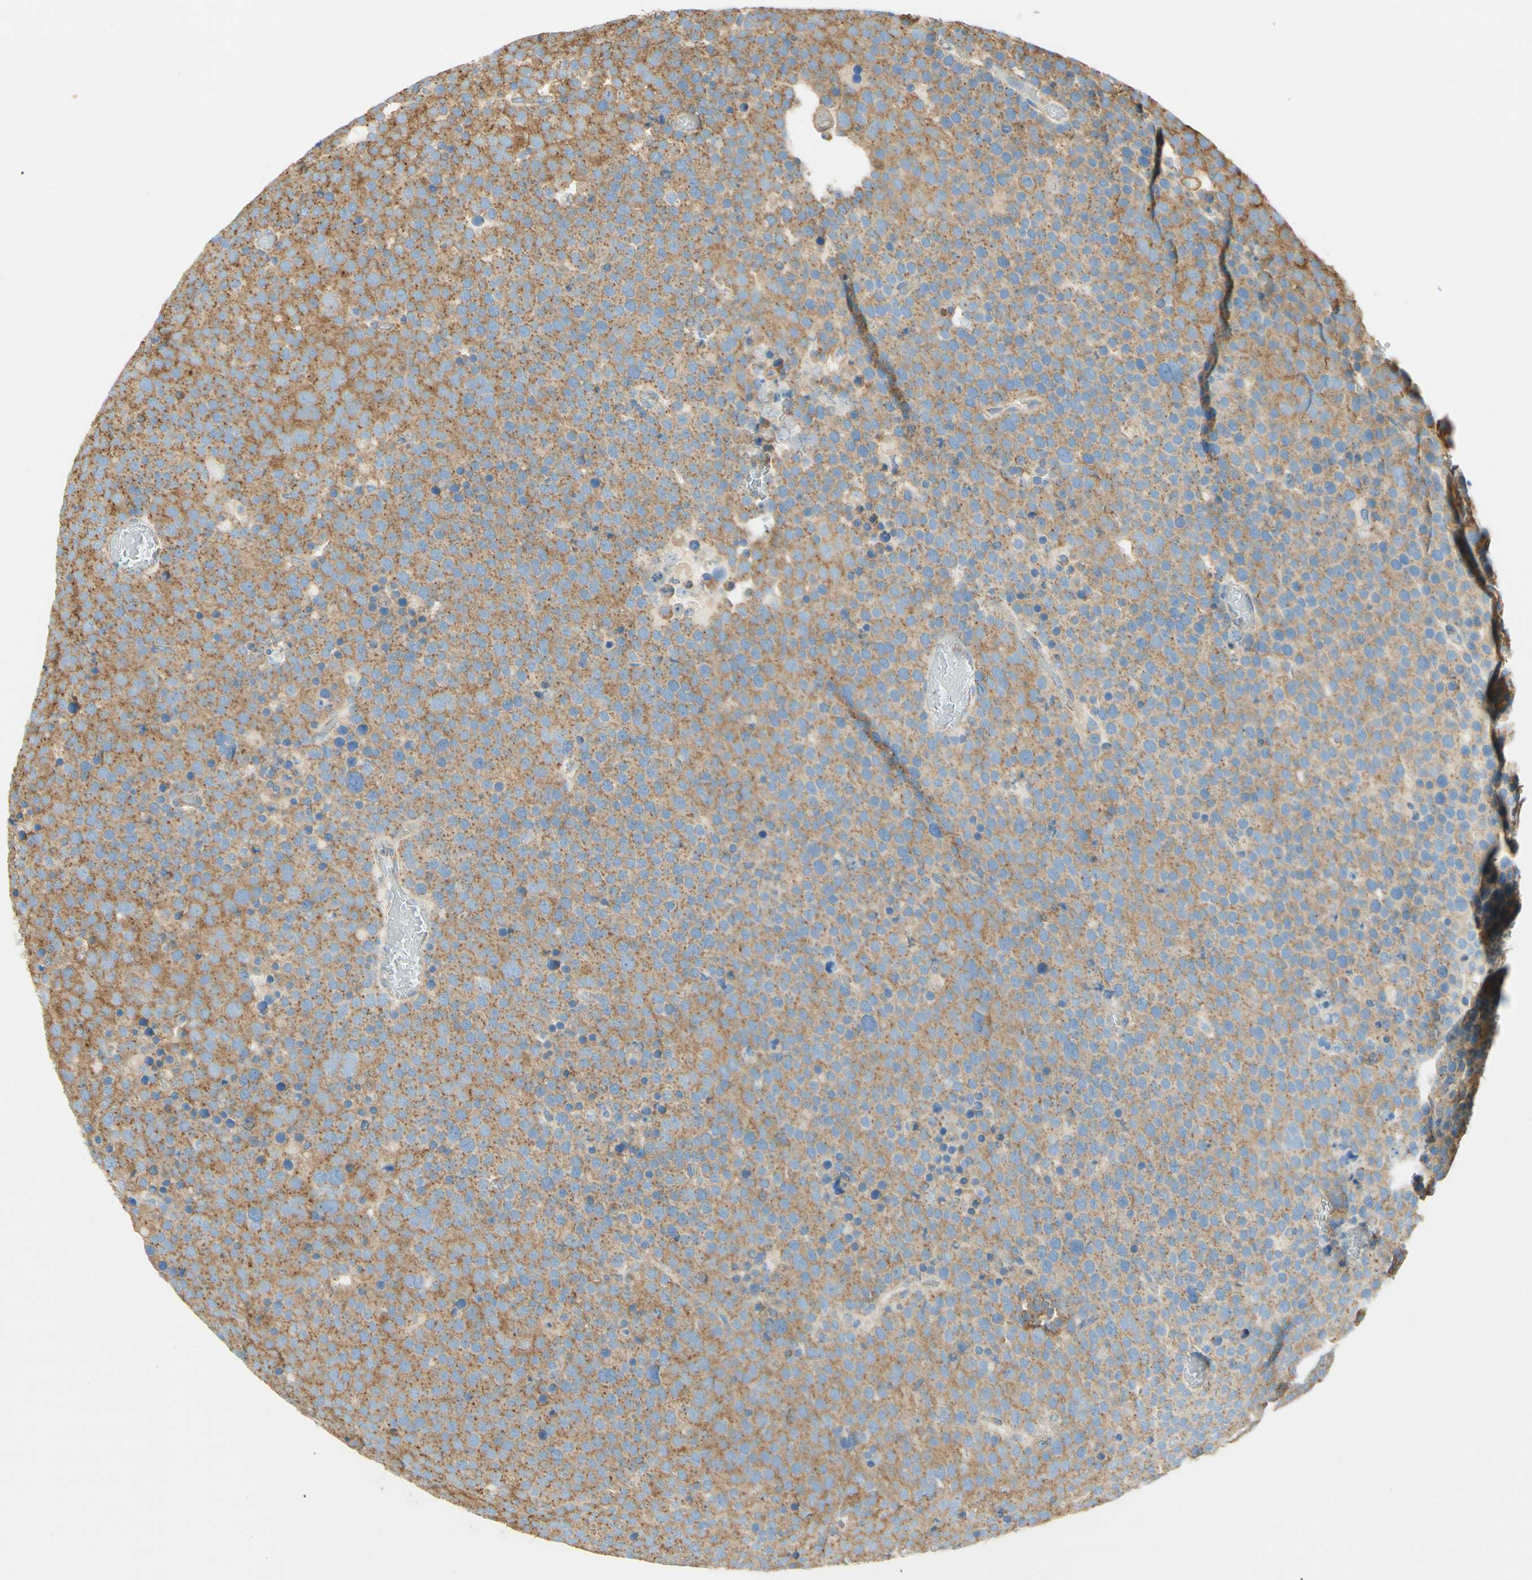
{"staining": {"intensity": "moderate", "quantity": ">75%", "location": "cytoplasmic/membranous"}, "tissue": "testis cancer", "cell_type": "Tumor cells", "image_type": "cancer", "snomed": [{"axis": "morphology", "description": "Seminoma, NOS"}, {"axis": "topography", "description": "Testis"}], "caption": "DAB immunohistochemical staining of seminoma (testis) shows moderate cytoplasmic/membranous protein expression in approximately >75% of tumor cells.", "gene": "CLTC", "patient": {"sex": "male", "age": 71}}